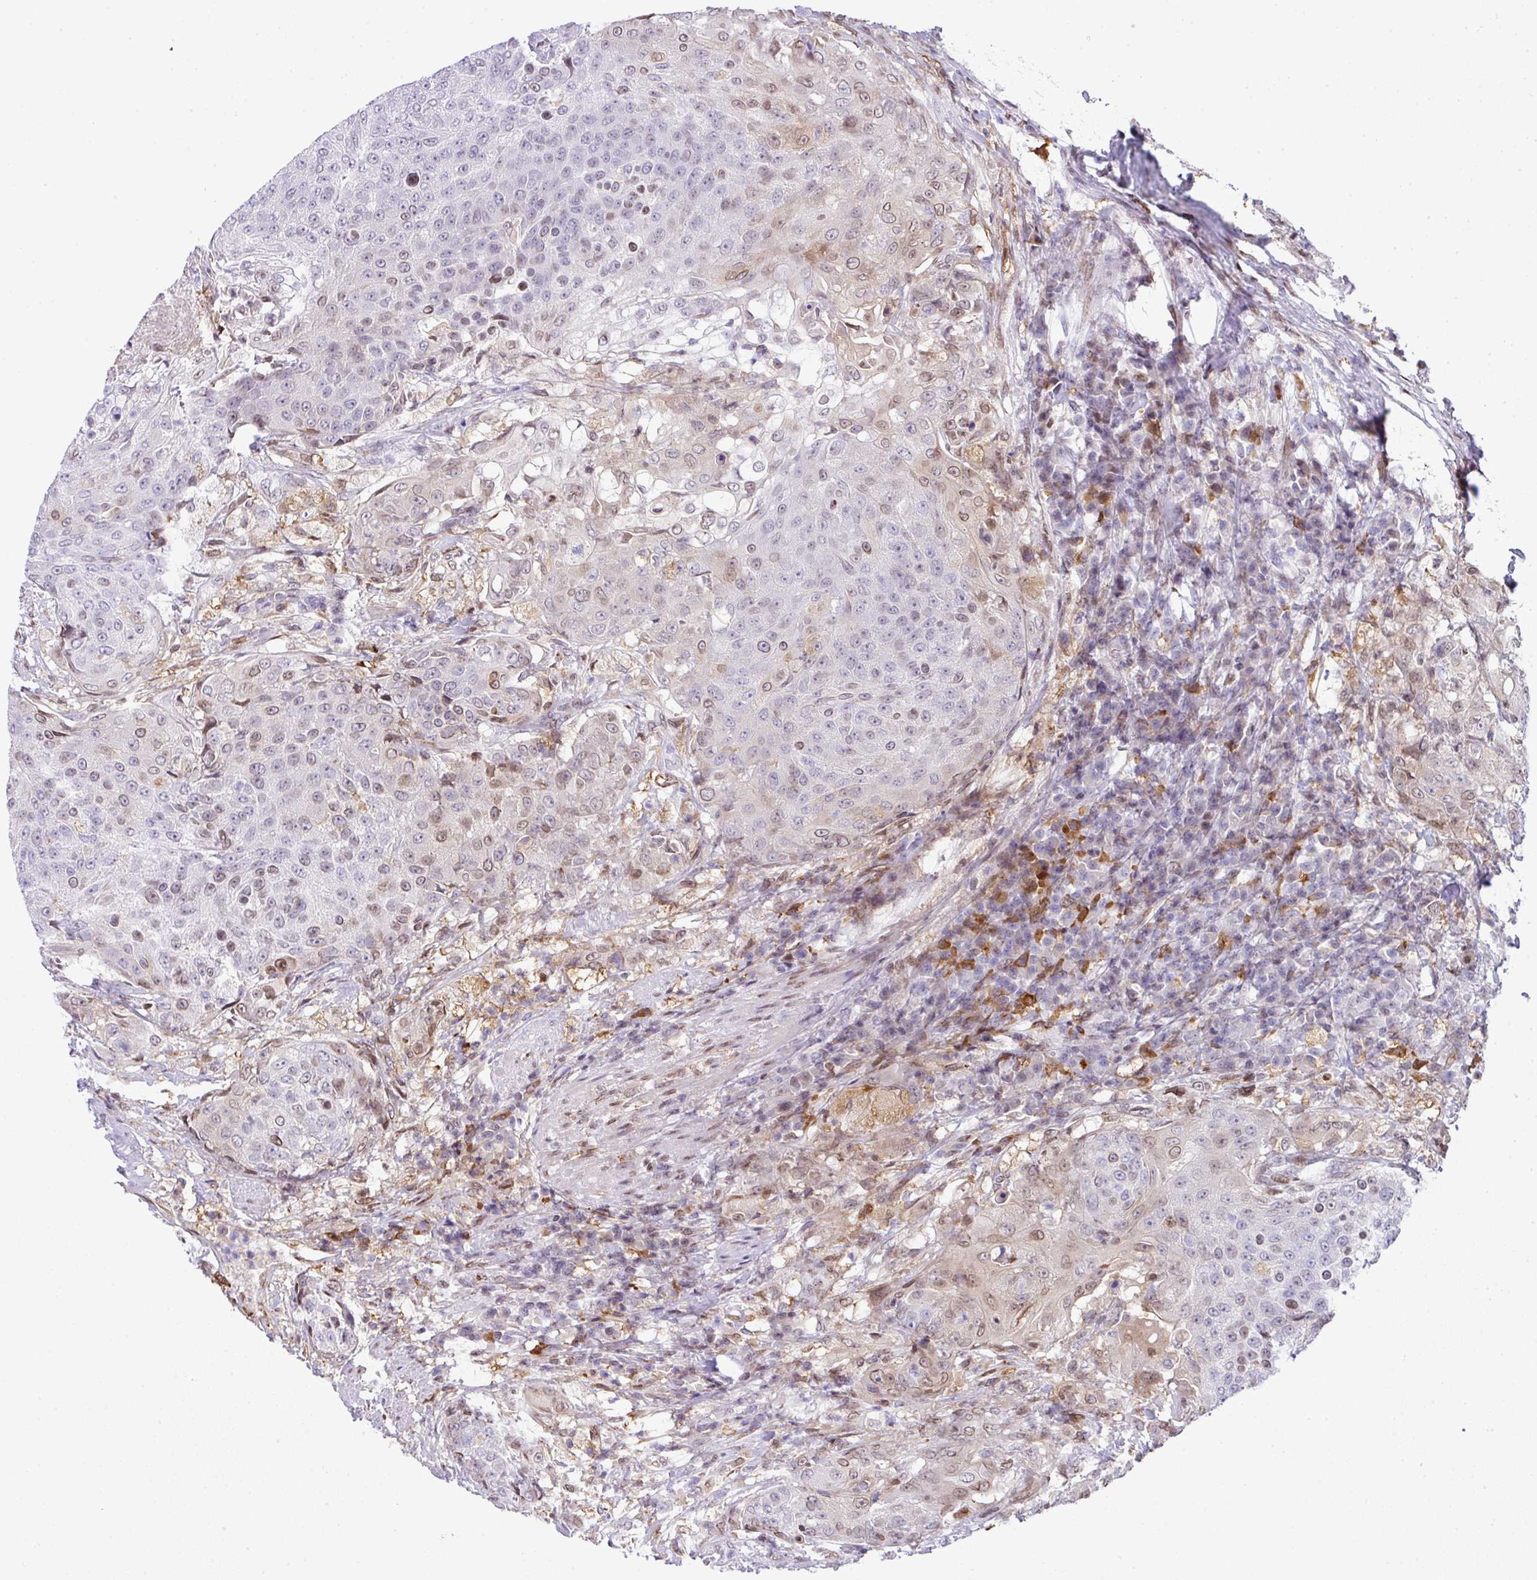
{"staining": {"intensity": "weak", "quantity": "<25%", "location": "cytoplasmic/membranous,nuclear"}, "tissue": "urothelial cancer", "cell_type": "Tumor cells", "image_type": "cancer", "snomed": [{"axis": "morphology", "description": "Urothelial carcinoma, High grade"}, {"axis": "topography", "description": "Urinary bladder"}], "caption": "There is no significant staining in tumor cells of urothelial carcinoma (high-grade).", "gene": "PLK1", "patient": {"sex": "female", "age": 63}}